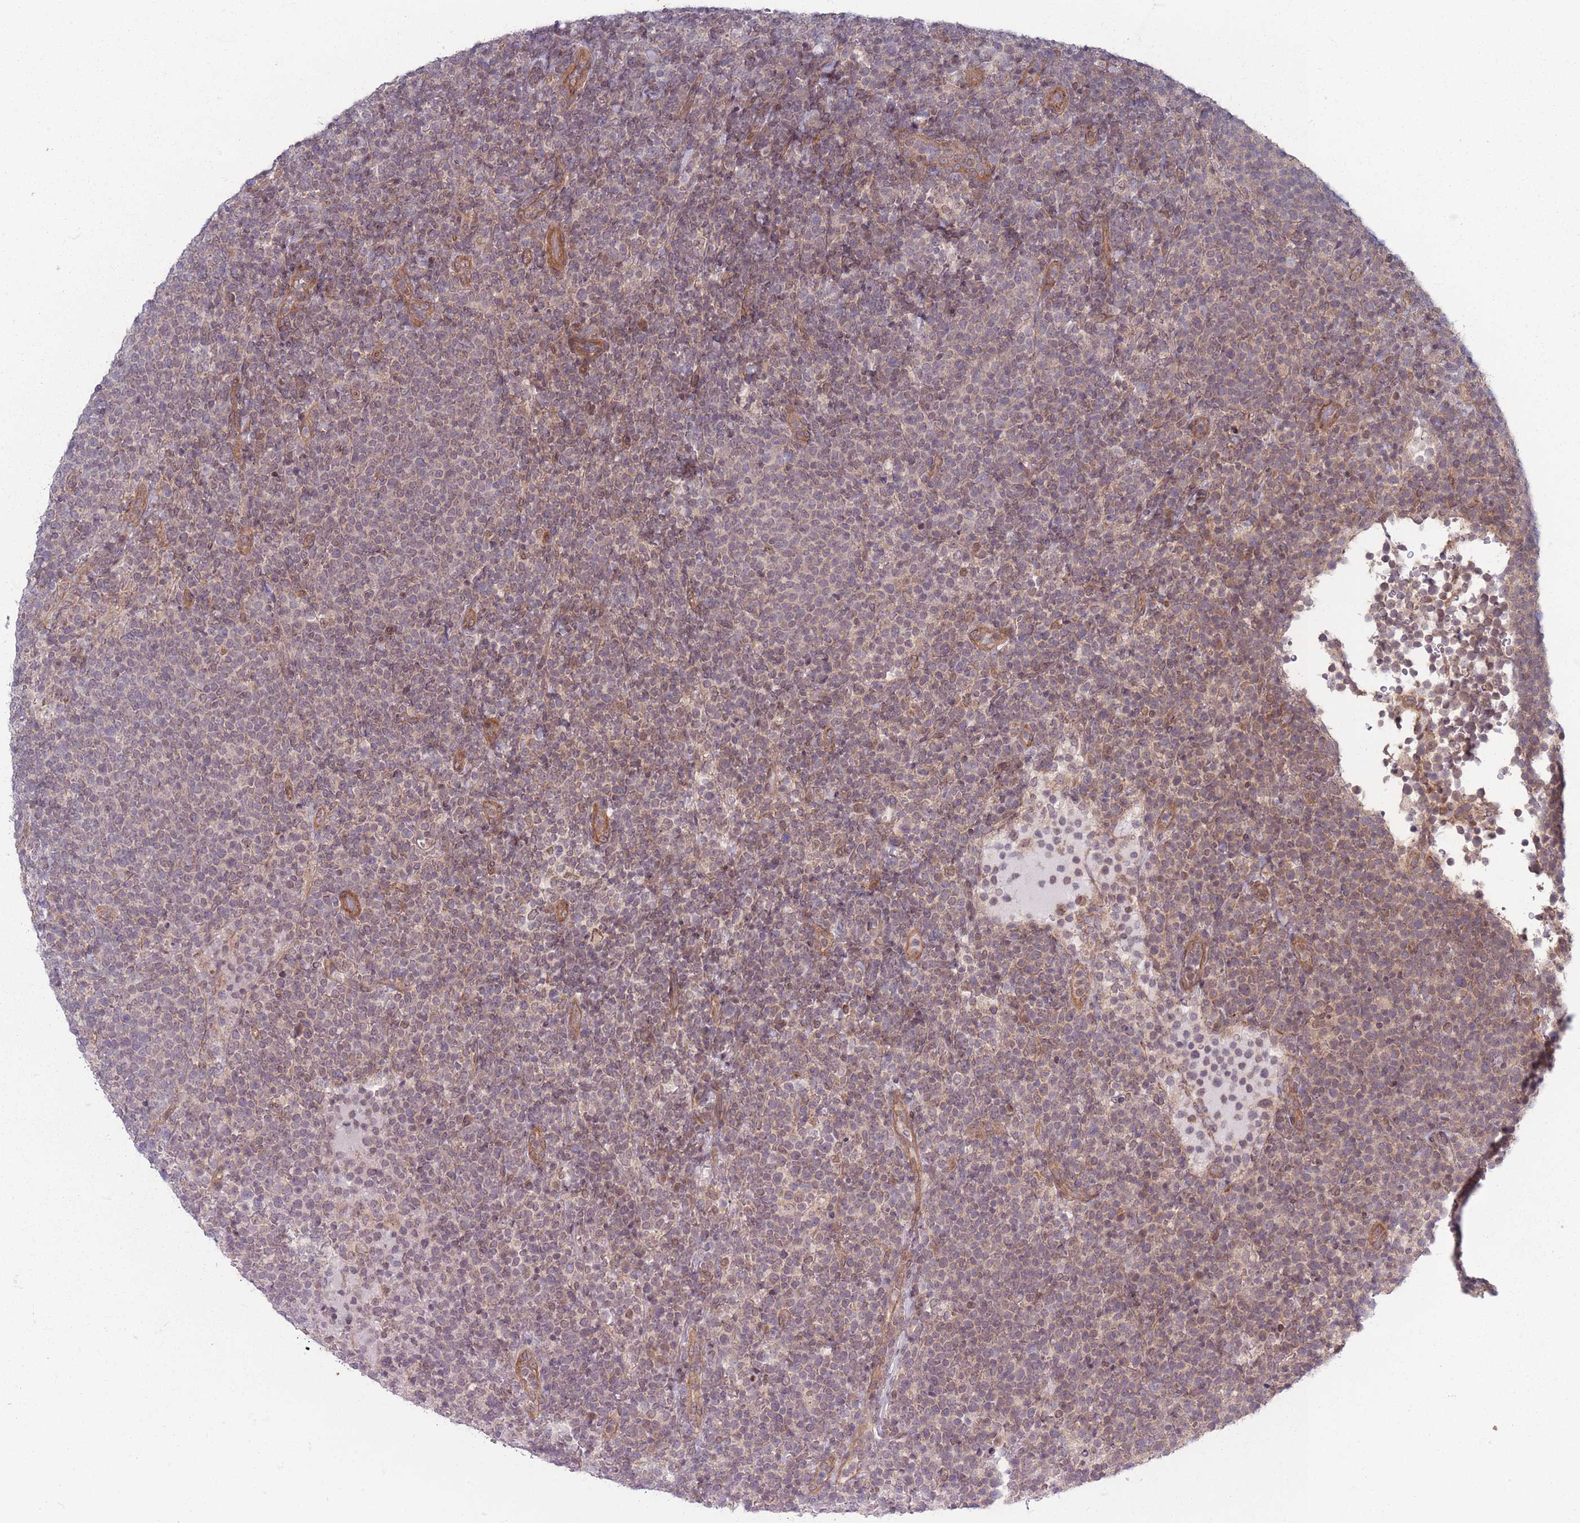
{"staining": {"intensity": "weak", "quantity": "25%-75%", "location": "nuclear"}, "tissue": "lymphoma", "cell_type": "Tumor cells", "image_type": "cancer", "snomed": [{"axis": "morphology", "description": "Malignant lymphoma, non-Hodgkin's type, High grade"}, {"axis": "topography", "description": "Lymph node"}], "caption": "Immunohistochemical staining of human high-grade malignant lymphoma, non-Hodgkin's type reveals weak nuclear protein staining in approximately 25%-75% of tumor cells.", "gene": "VRK2", "patient": {"sex": "male", "age": 61}}